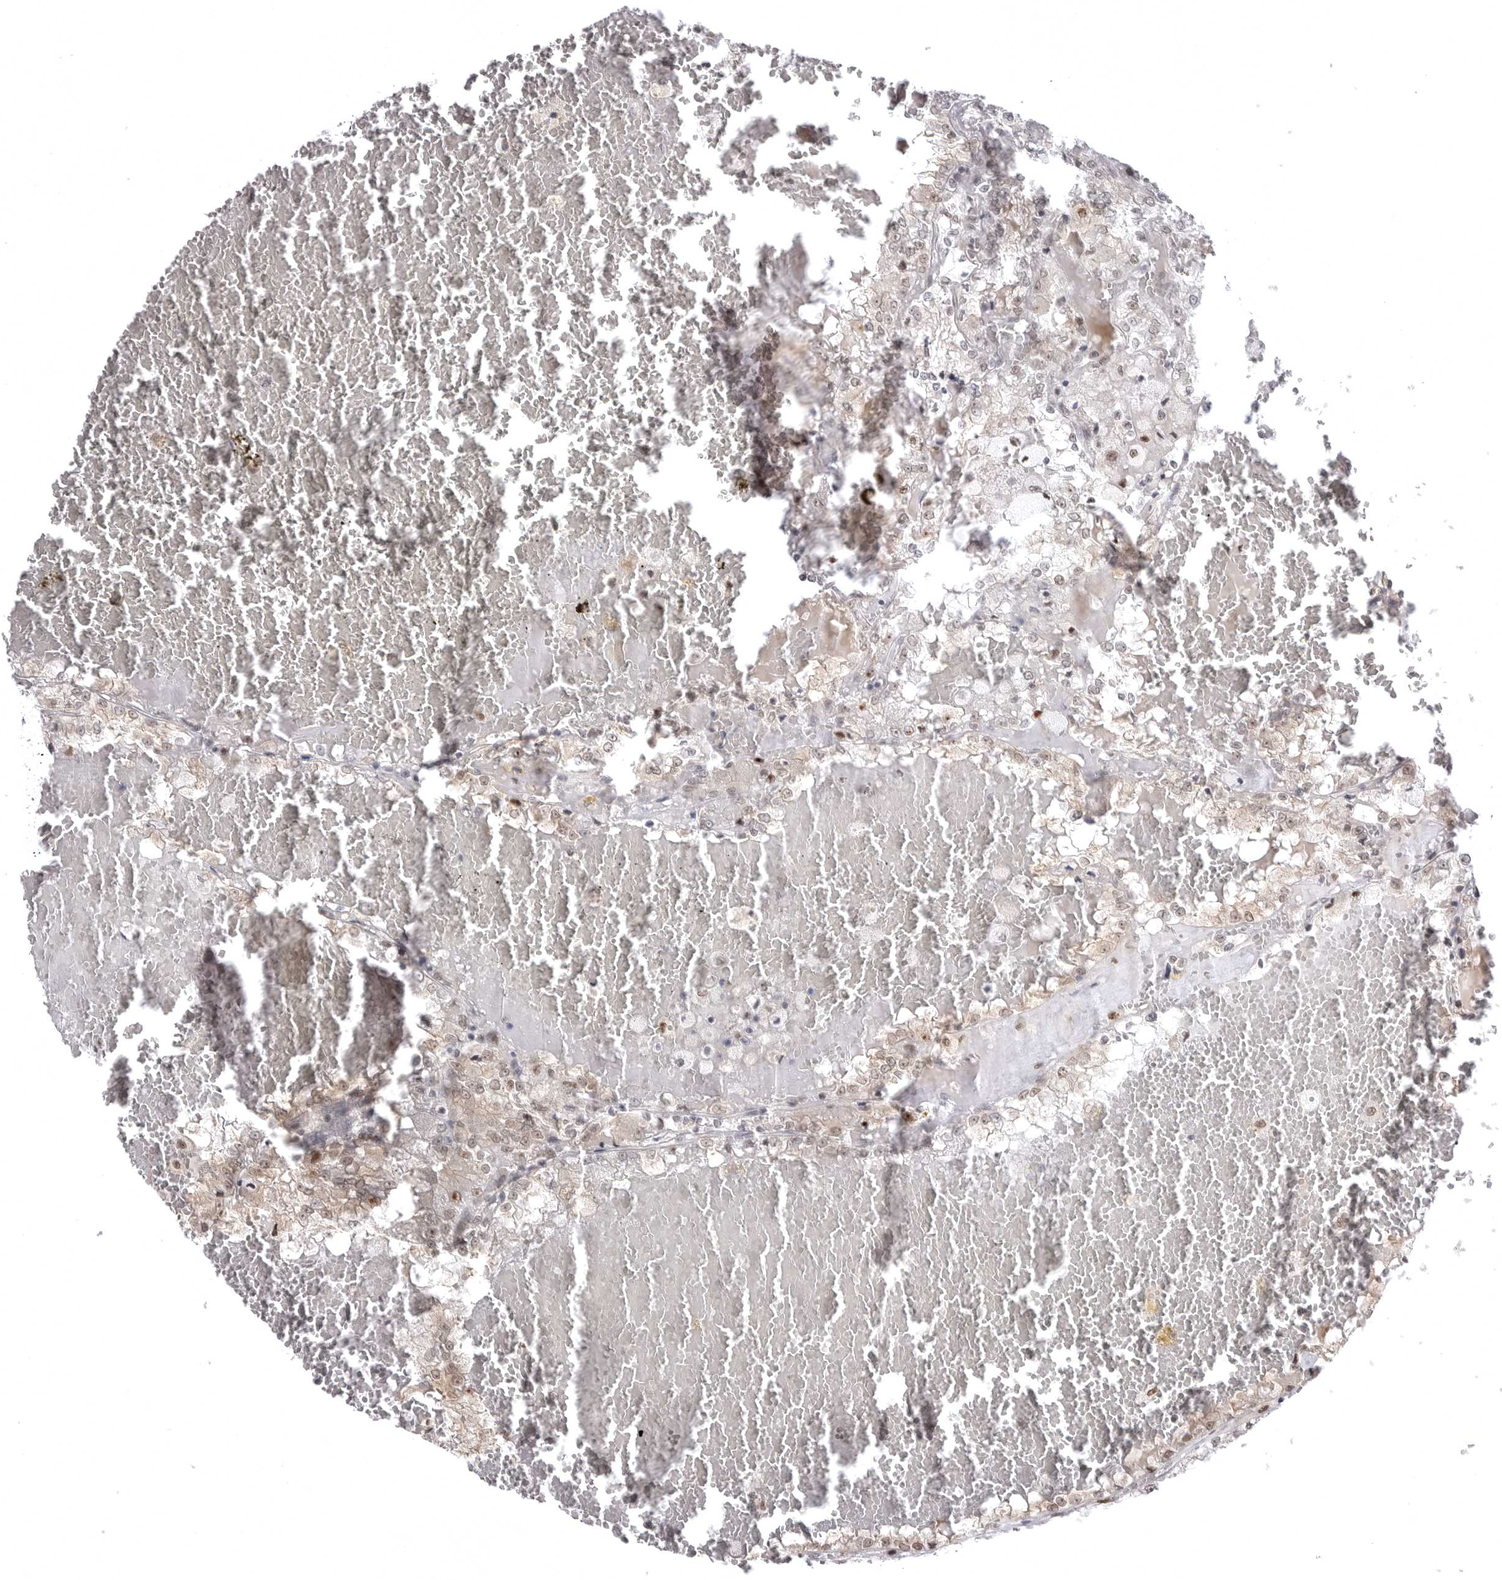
{"staining": {"intensity": "negative", "quantity": "none", "location": "none"}, "tissue": "renal cancer", "cell_type": "Tumor cells", "image_type": "cancer", "snomed": [{"axis": "morphology", "description": "Adenocarcinoma, NOS"}, {"axis": "topography", "description": "Kidney"}], "caption": "IHC image of adenocarcinoma (renal) stained for a protein (brown), which displays no positivity in tumor cells. (Brightfield microscopy of DAB (3,3'-diaminobenzidine) immunohistochemistry at high magnification).", "gene": "PTK2B", "patient": {"sex": "female", "age": 56}}